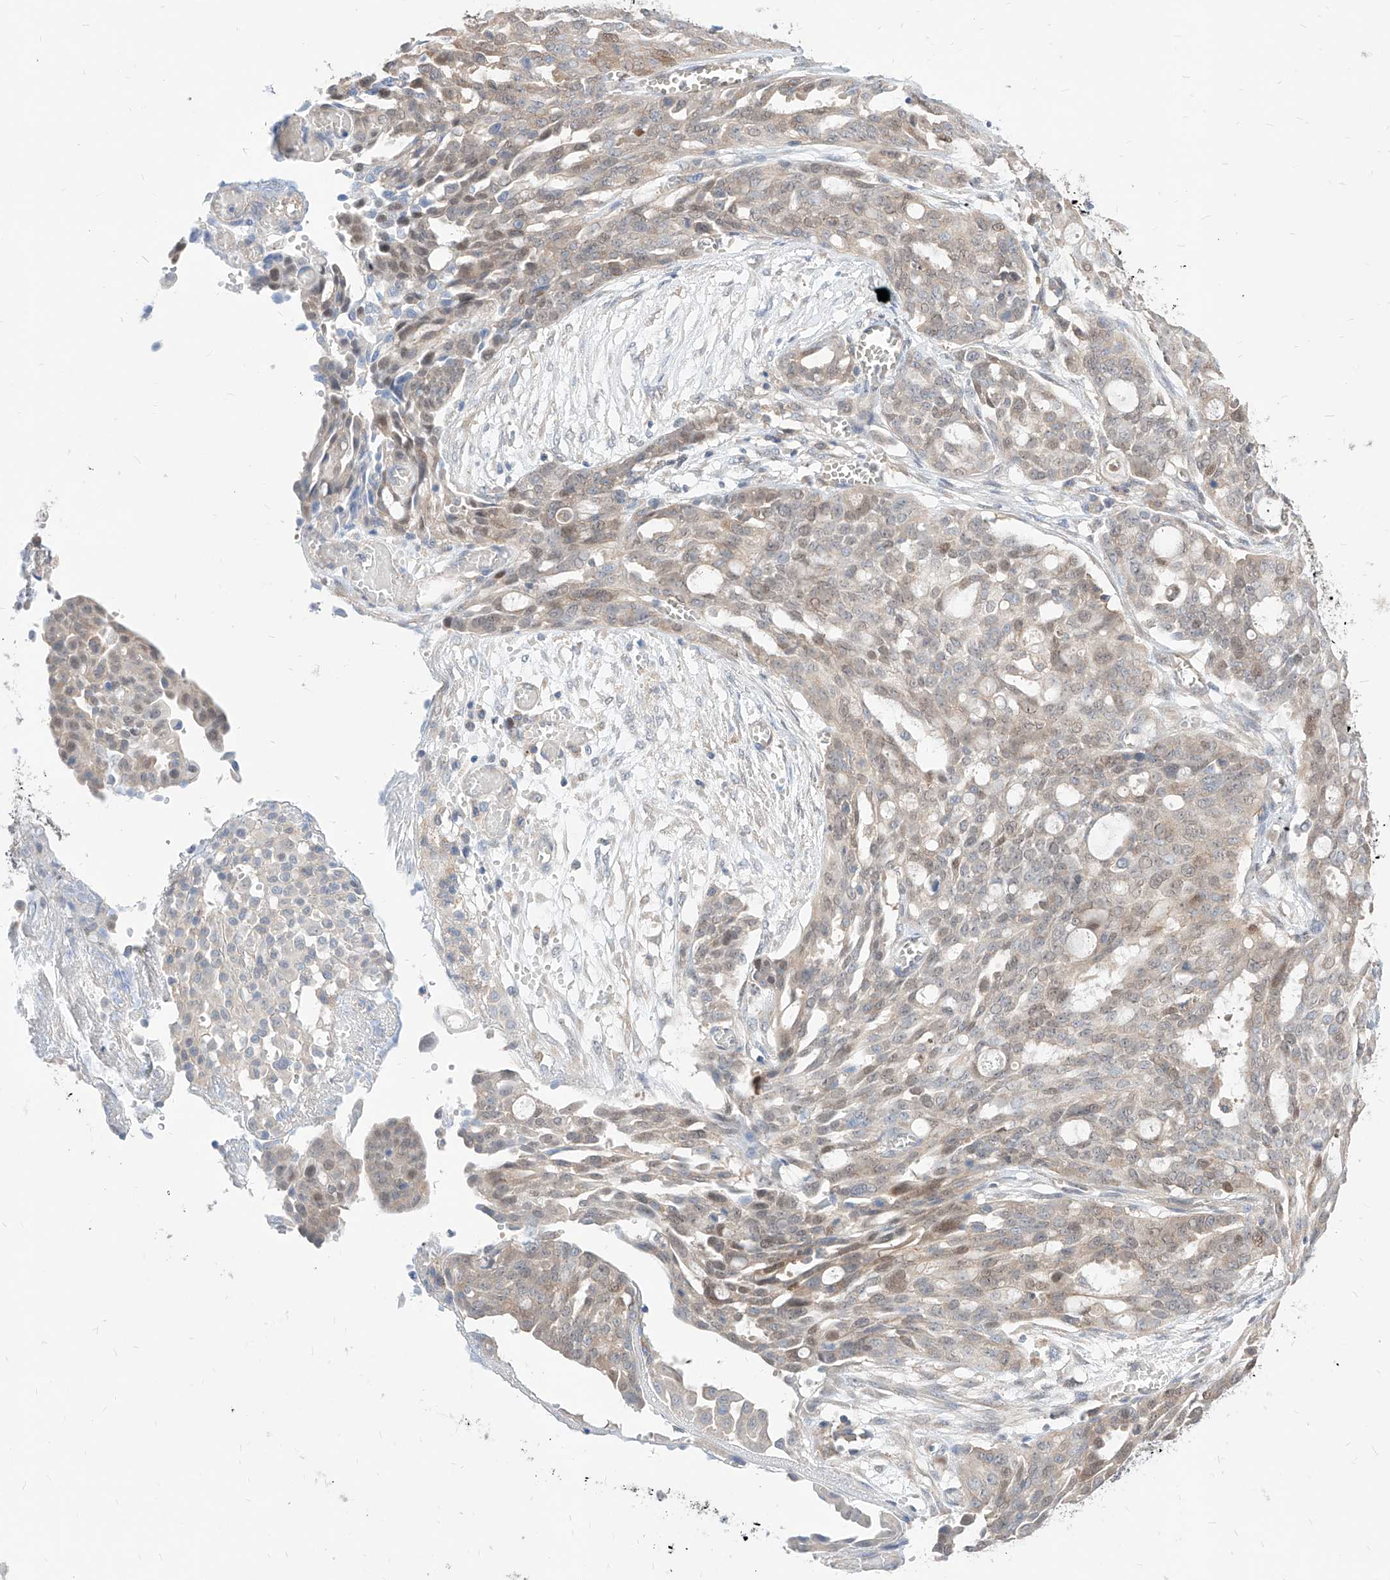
{"staining": {"intensity": "weak", "quantity": "<25%", "location": "cytoplasmic/membranous,nuclear"}, "tissue": "ovarian cancer", "cell_type": "Tumor cells", "image_type": "cancer", "snomed": [{"axis": "morphology", "description": "Cystadenocarcinoma, serous, NOS"}, {"axis": "topography", "description": "Soft tissue"}, {"axis": "topography", "description": "Ovary"}], "caption": "There is no significant expression in tumor cells of ovarian serous cystadenocarcinoma.", "gene": "TSNAX", "patient": {"sex": "female", "age": 57}}